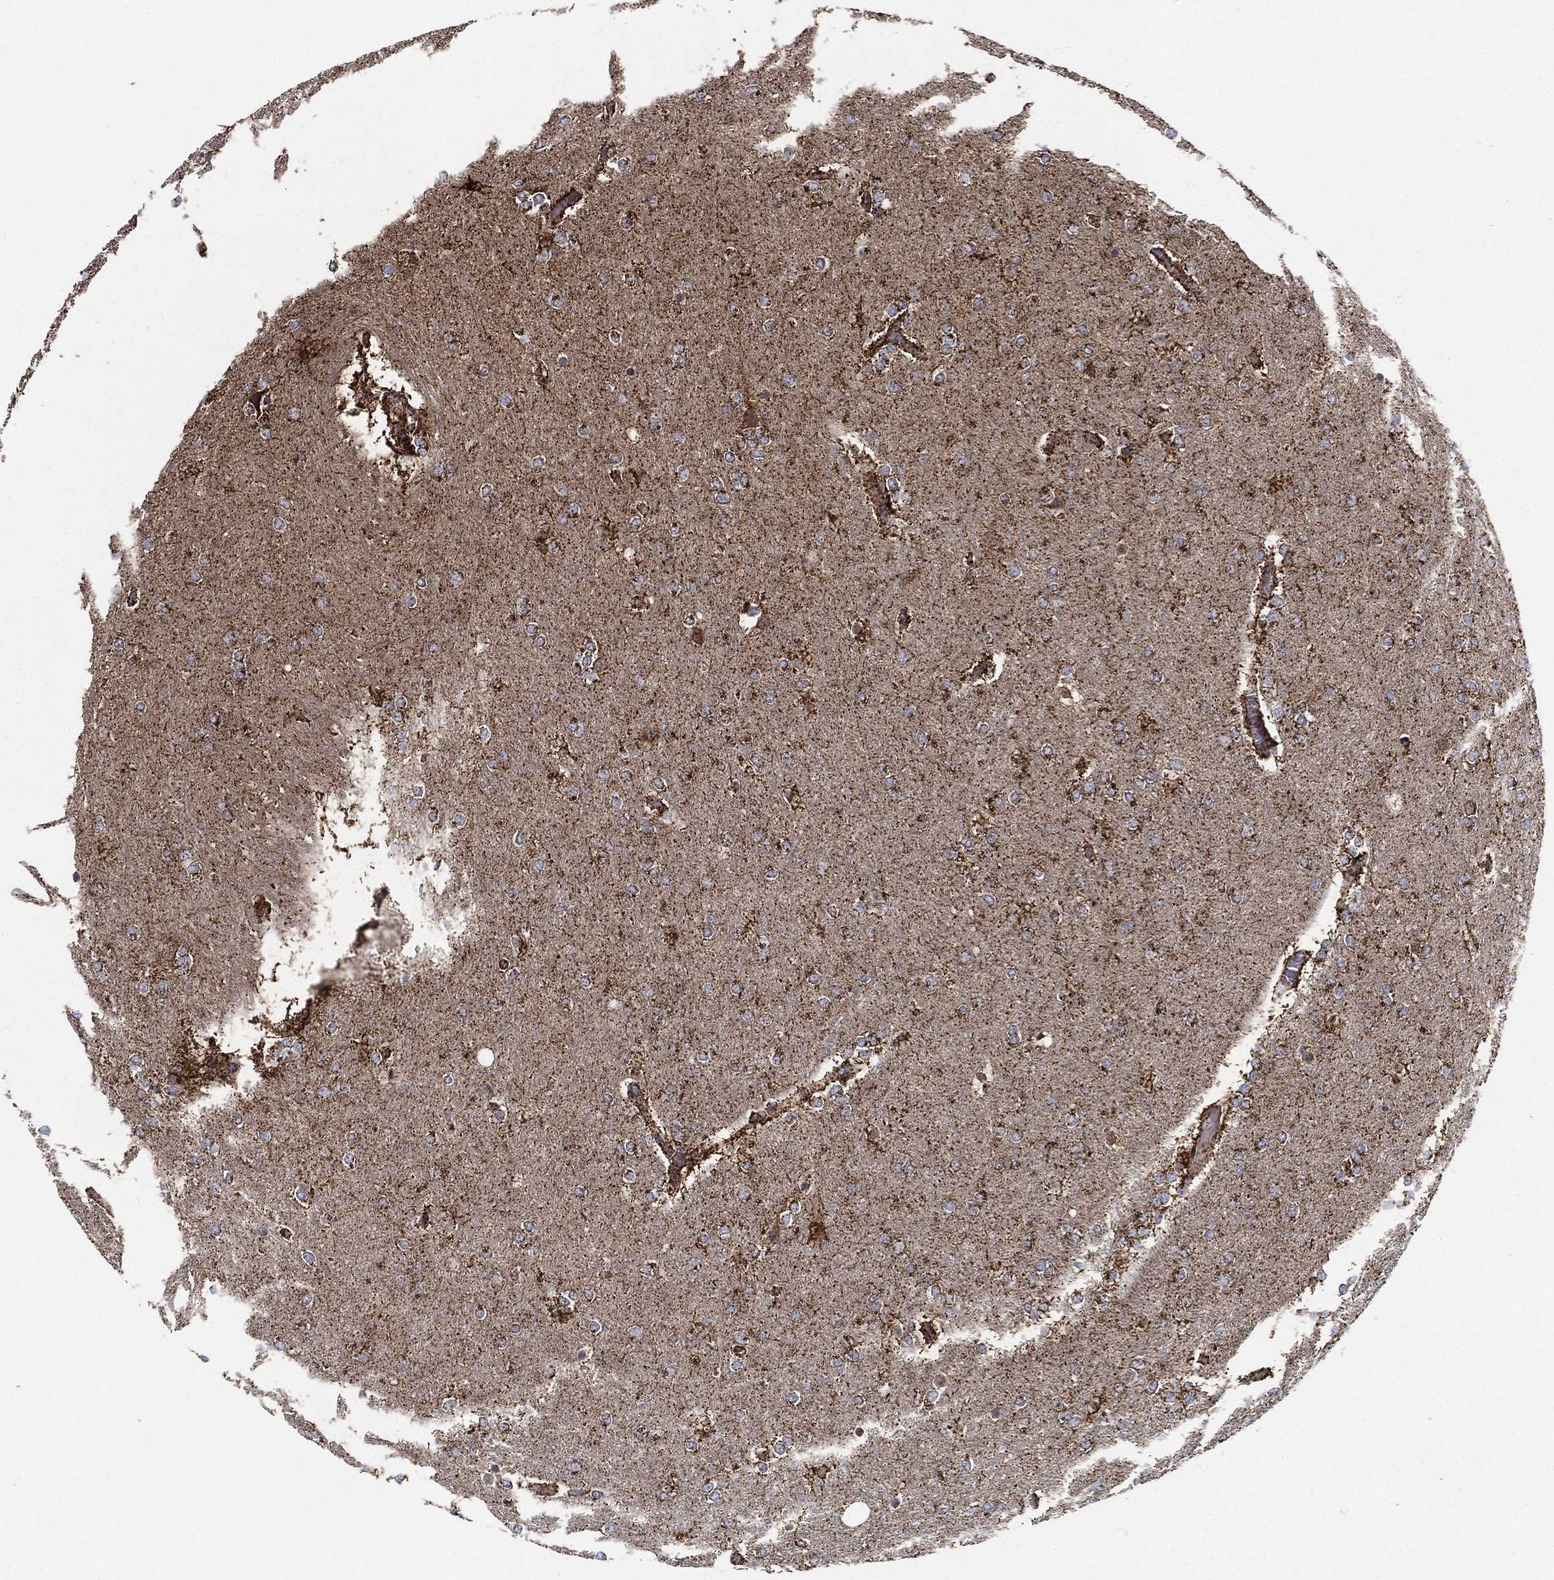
{"staining": {"intensity": "moderate", "quantity": "25%-75%", "location": "cytoplasmic/membranous"}, "tissue": "glioma", "cell_type": "Tumor cells", "image_type": "cancer", "snomed": [{"axis": "morphology", "description": "Glioma, malignant, High grade"}, {"axis": "topography", "description": "Brain"}], "caption": "Immunohistochemistry (IHC) histopathology image of neoplastic tissue: glioma stained using immunohistochemistry (IHC) exhibits medium levels of moderate protein expression localized specifically in the cytoplasmic/membranous of tumor cells, appearing as a cytoplasmic/membranous brown color.", "gene": "SLC38A7", "patient": {"sex": "female", "age": 61}}